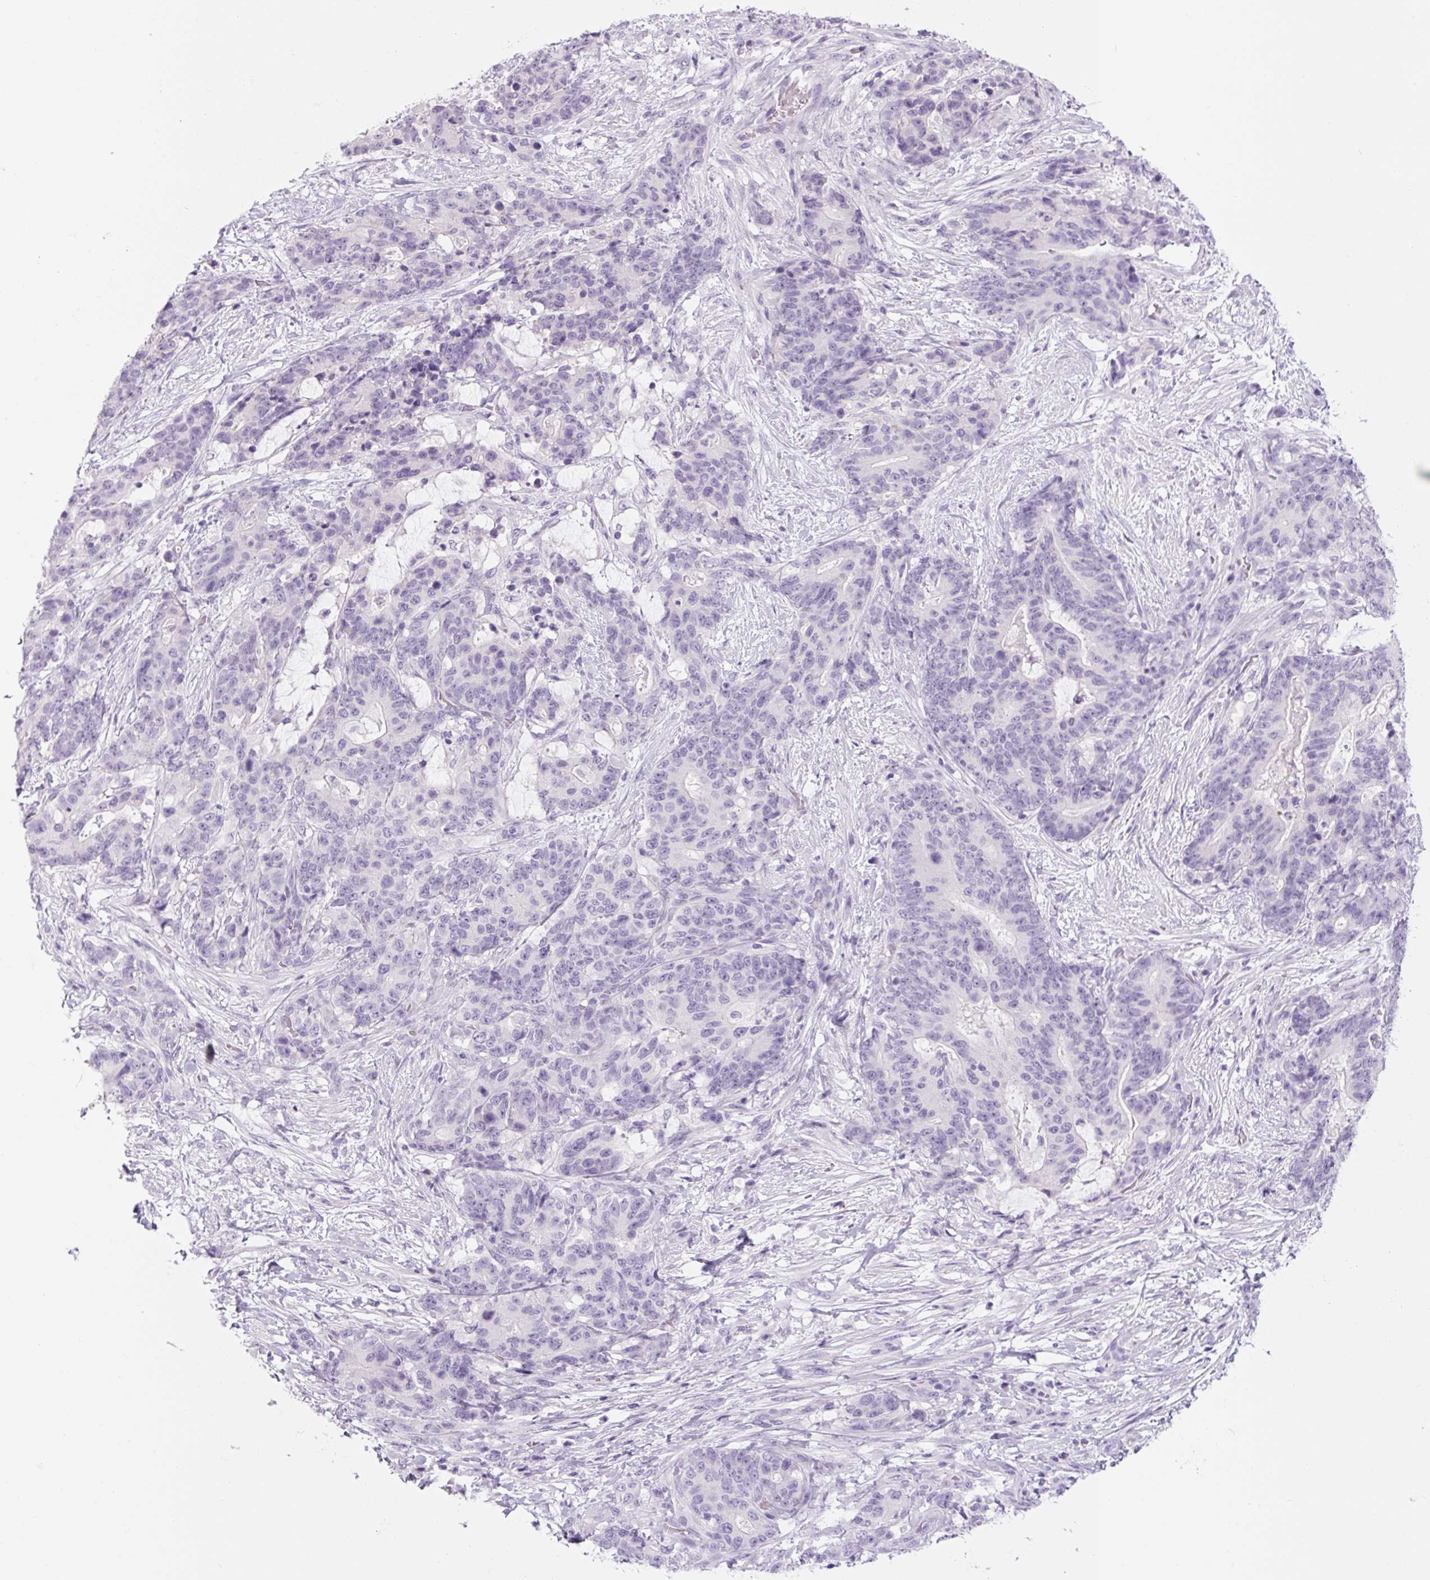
{"staining": {"intensity": "negative", "quantity": "none", "location": "none"}, "tissue": "stomach cancer", "cell_type": "Tumor cells", "image_type": "cancer", "snomed": [{"axis": "morphology", "description": "Normal tissue, NOS"}, {"axis": "morphology", "description": "Adenocarcinoma, NOS"}, {"axis": "topography", "description": "Stomach"}], "caption": "This is an IHC micrograph of stomach cancer (adenocarcinoma). There is no staining in tumor cells.", "gene": "COL9A2", "patient": {"sex": "female", "age": 64}}